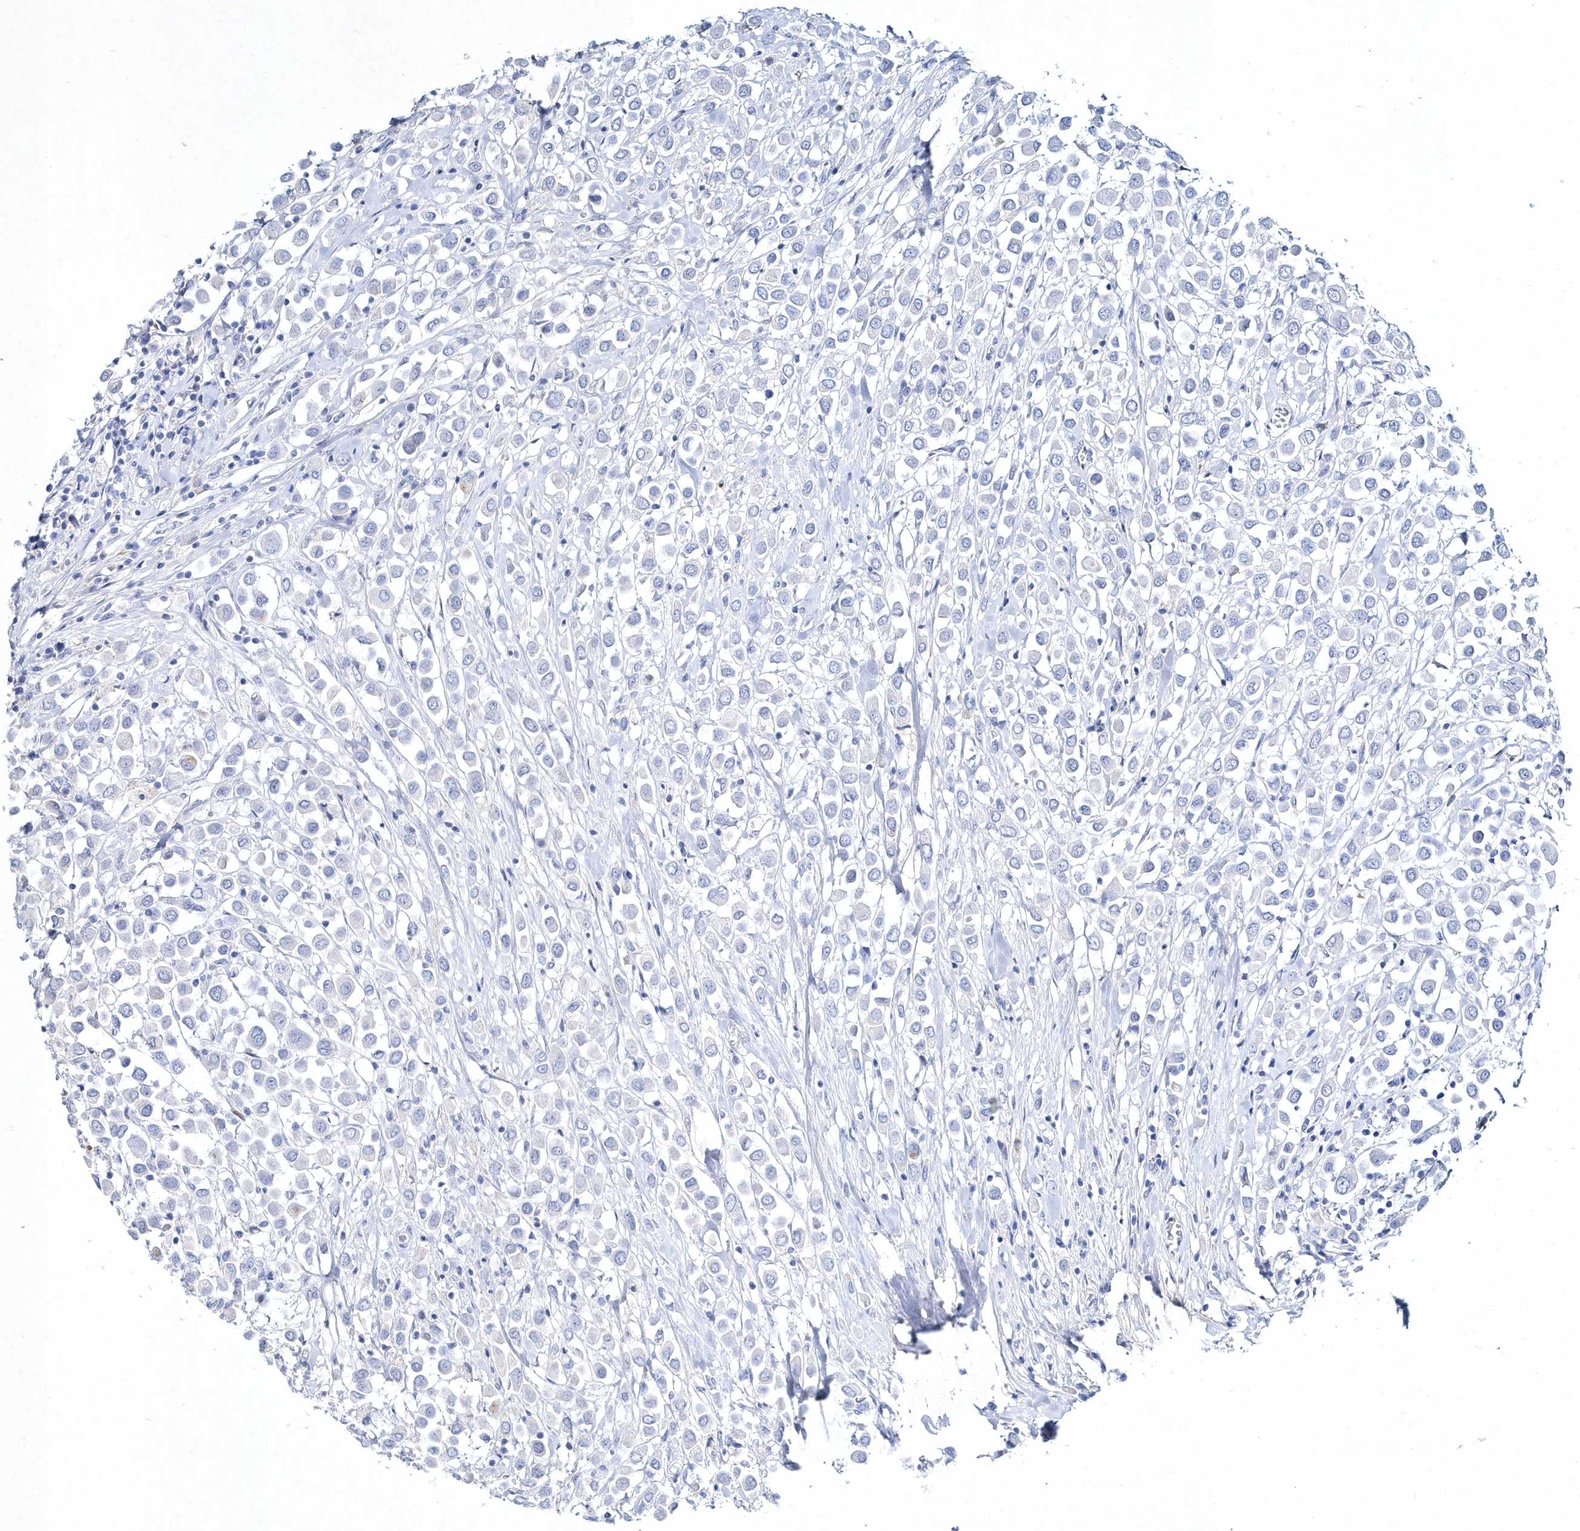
{"staining": {"intensity": "negative", "quantity": "none", "location": "none"}, "tissue": "breast cancer", "cell_type": "Tumor cells", "image_type": "cancer", "snomed": [{"axis": "morphology", "description": "Duct carcinoma"}, {"axis": "topography", "description": "Breast"}], "caption": "A high-resolution photomicrograph shows immunohistochemistry (IHC) staining of breast cancer (intraductal carcinoma), which displays no significant expression in tumor cells.", "gene": "SPINK7", "patient": {"sex": "female", "age": 61}}